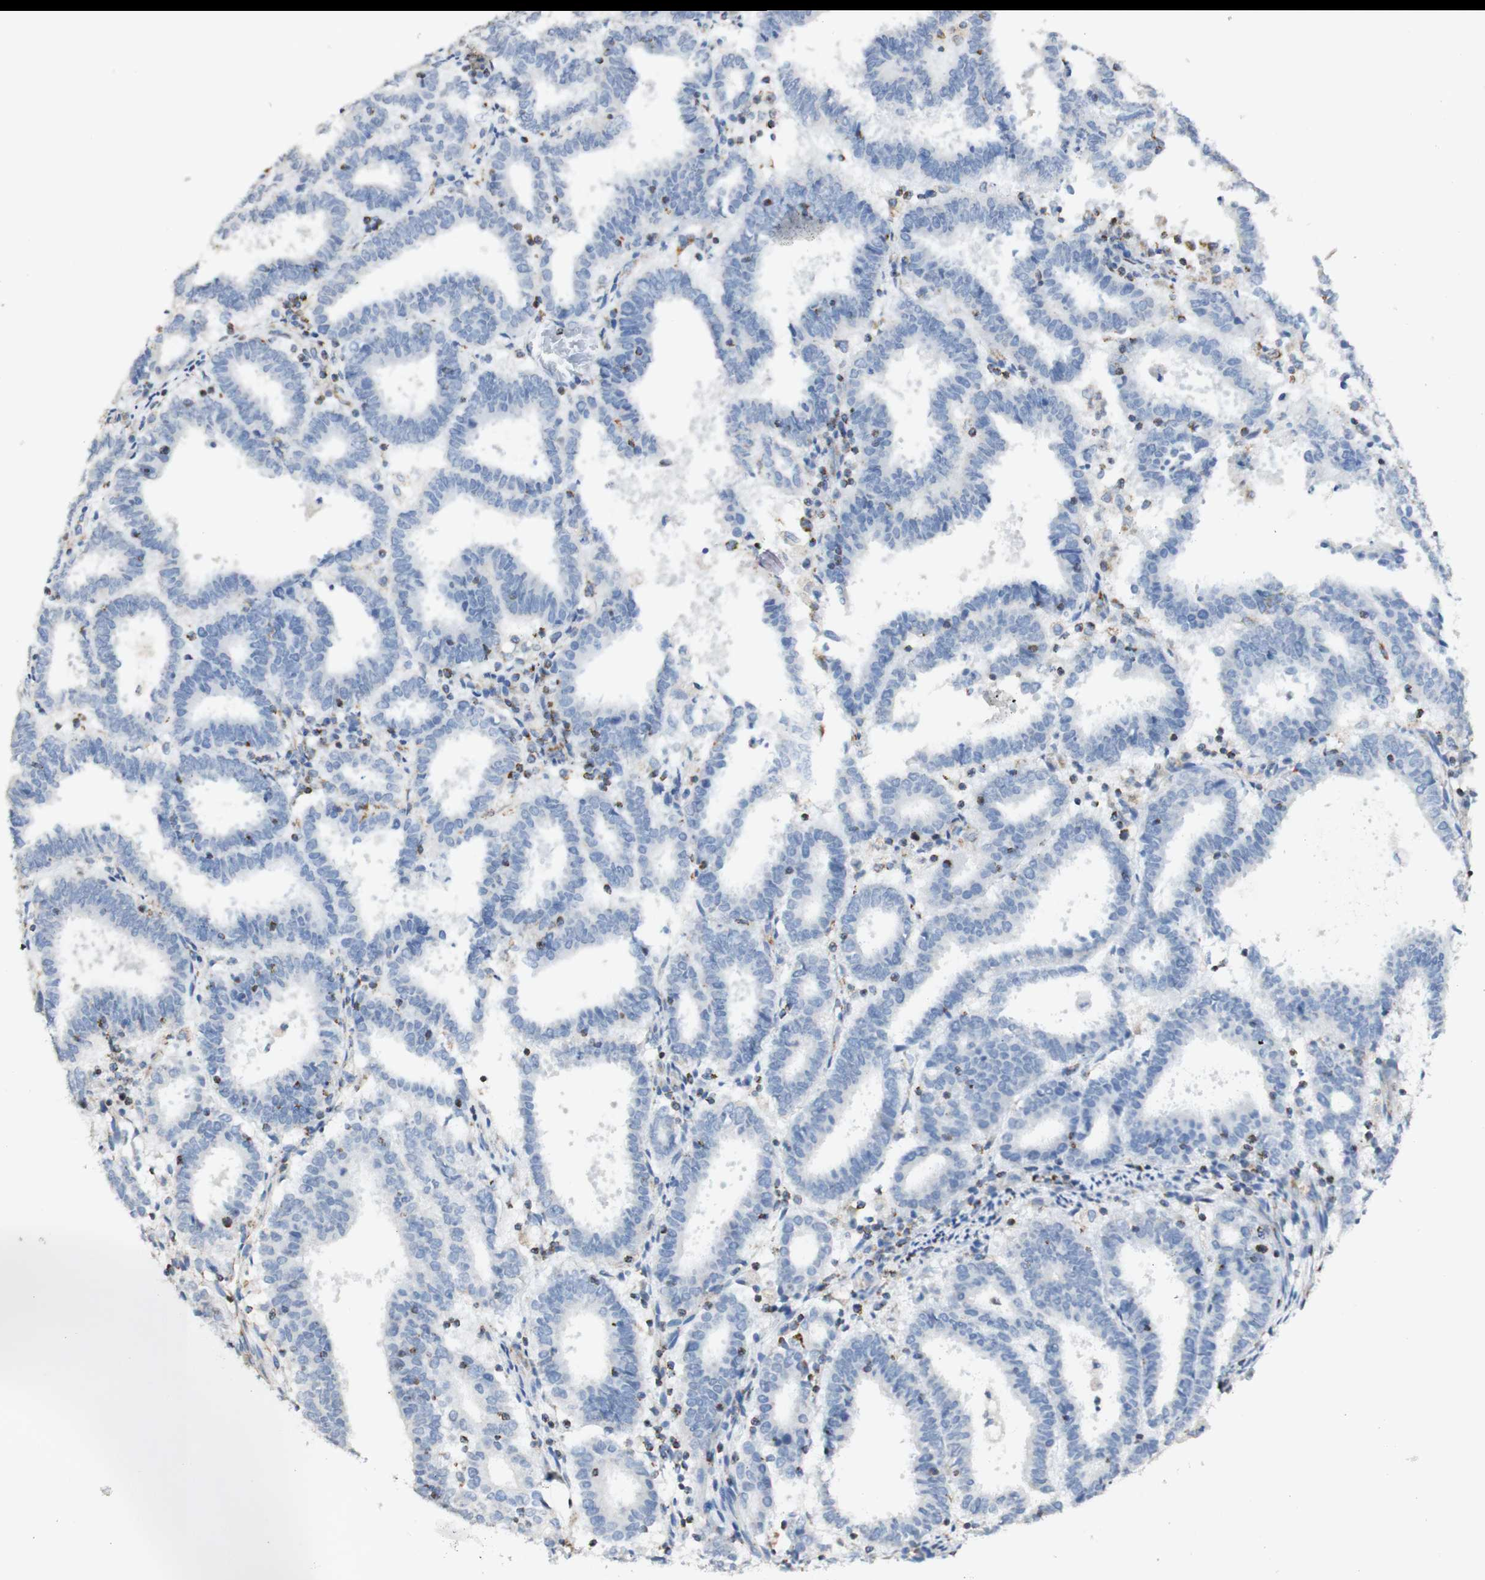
{"staining": {"intensity": "negative", "quantity": "none", "location": "none"}, "tissue": "endometrial cancer", "cell_type": "Tumor cells", "image_type": "cancer", "snomed": [{"axis": "morphology", "description": "Adenocarcinoma, NOS"}, {"axis": "topography", "description": "Uterus"}], "caption": "Immunohistochemistry (IHC) of human endometrial adenocarcinoma exhibits no staining in tumor cells.", "gene": "OXCT1", "patient": {"sex": "female", "age": 83}}